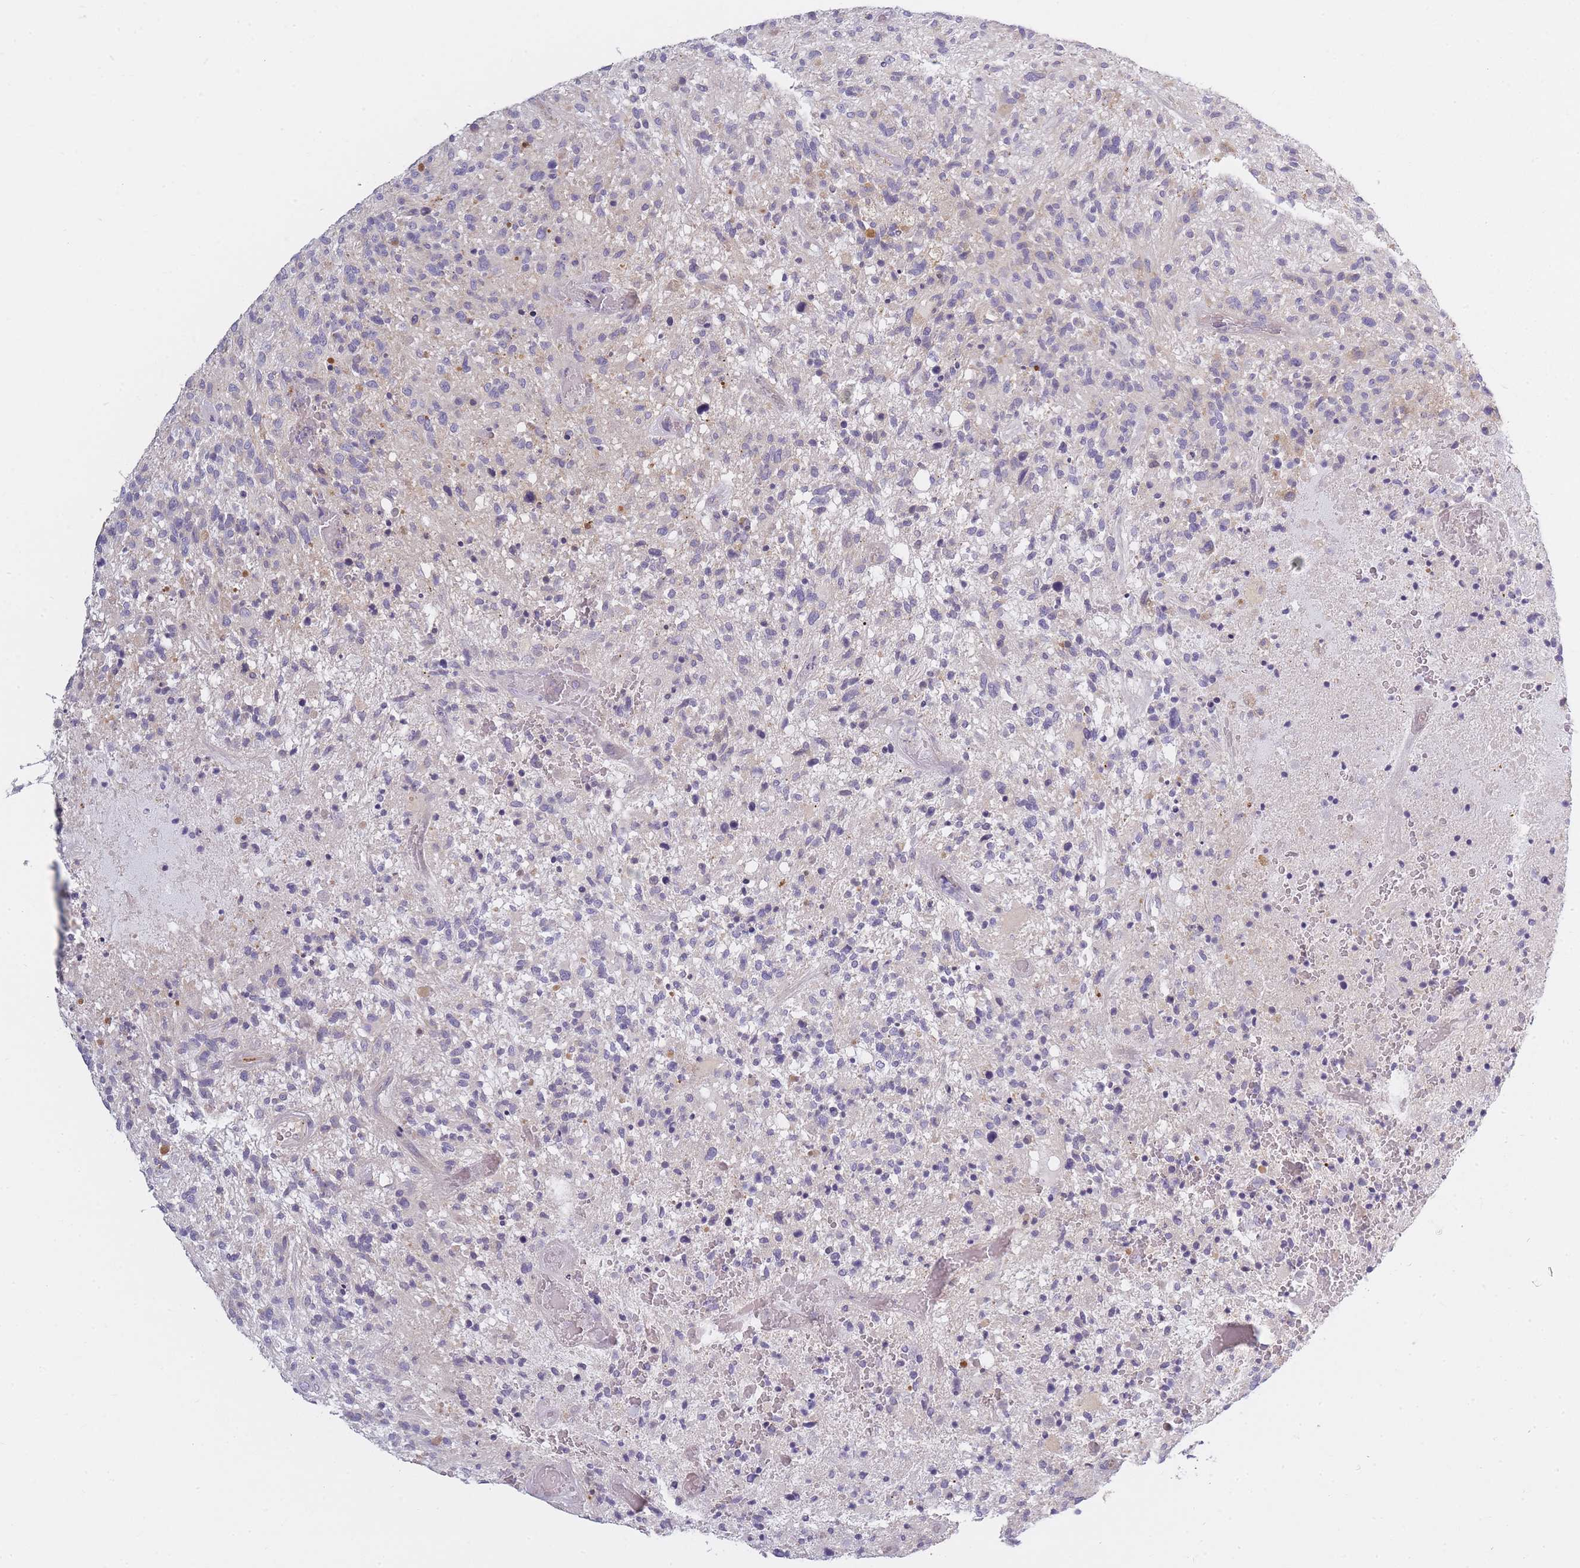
{"staining": {"intensity": "weak", "quantity": "<25%", "location": "cytoplasmic/membranous"}, "tissue": "glioma", "cell_type": "Tumor cells", "image_type": "cancer", "snomed": [{"axis": "morphology", "description": "Glioma, malignant, High grade"}, {"axis": "topography", "description": "Brain"}], "caption": "DAB immunohistochemical staining of high-grade glioma (malignant) shows no significant positivity in tumor cells.", "gene": "AP3M2", "patient": {"sex": "male", "age": 47}}